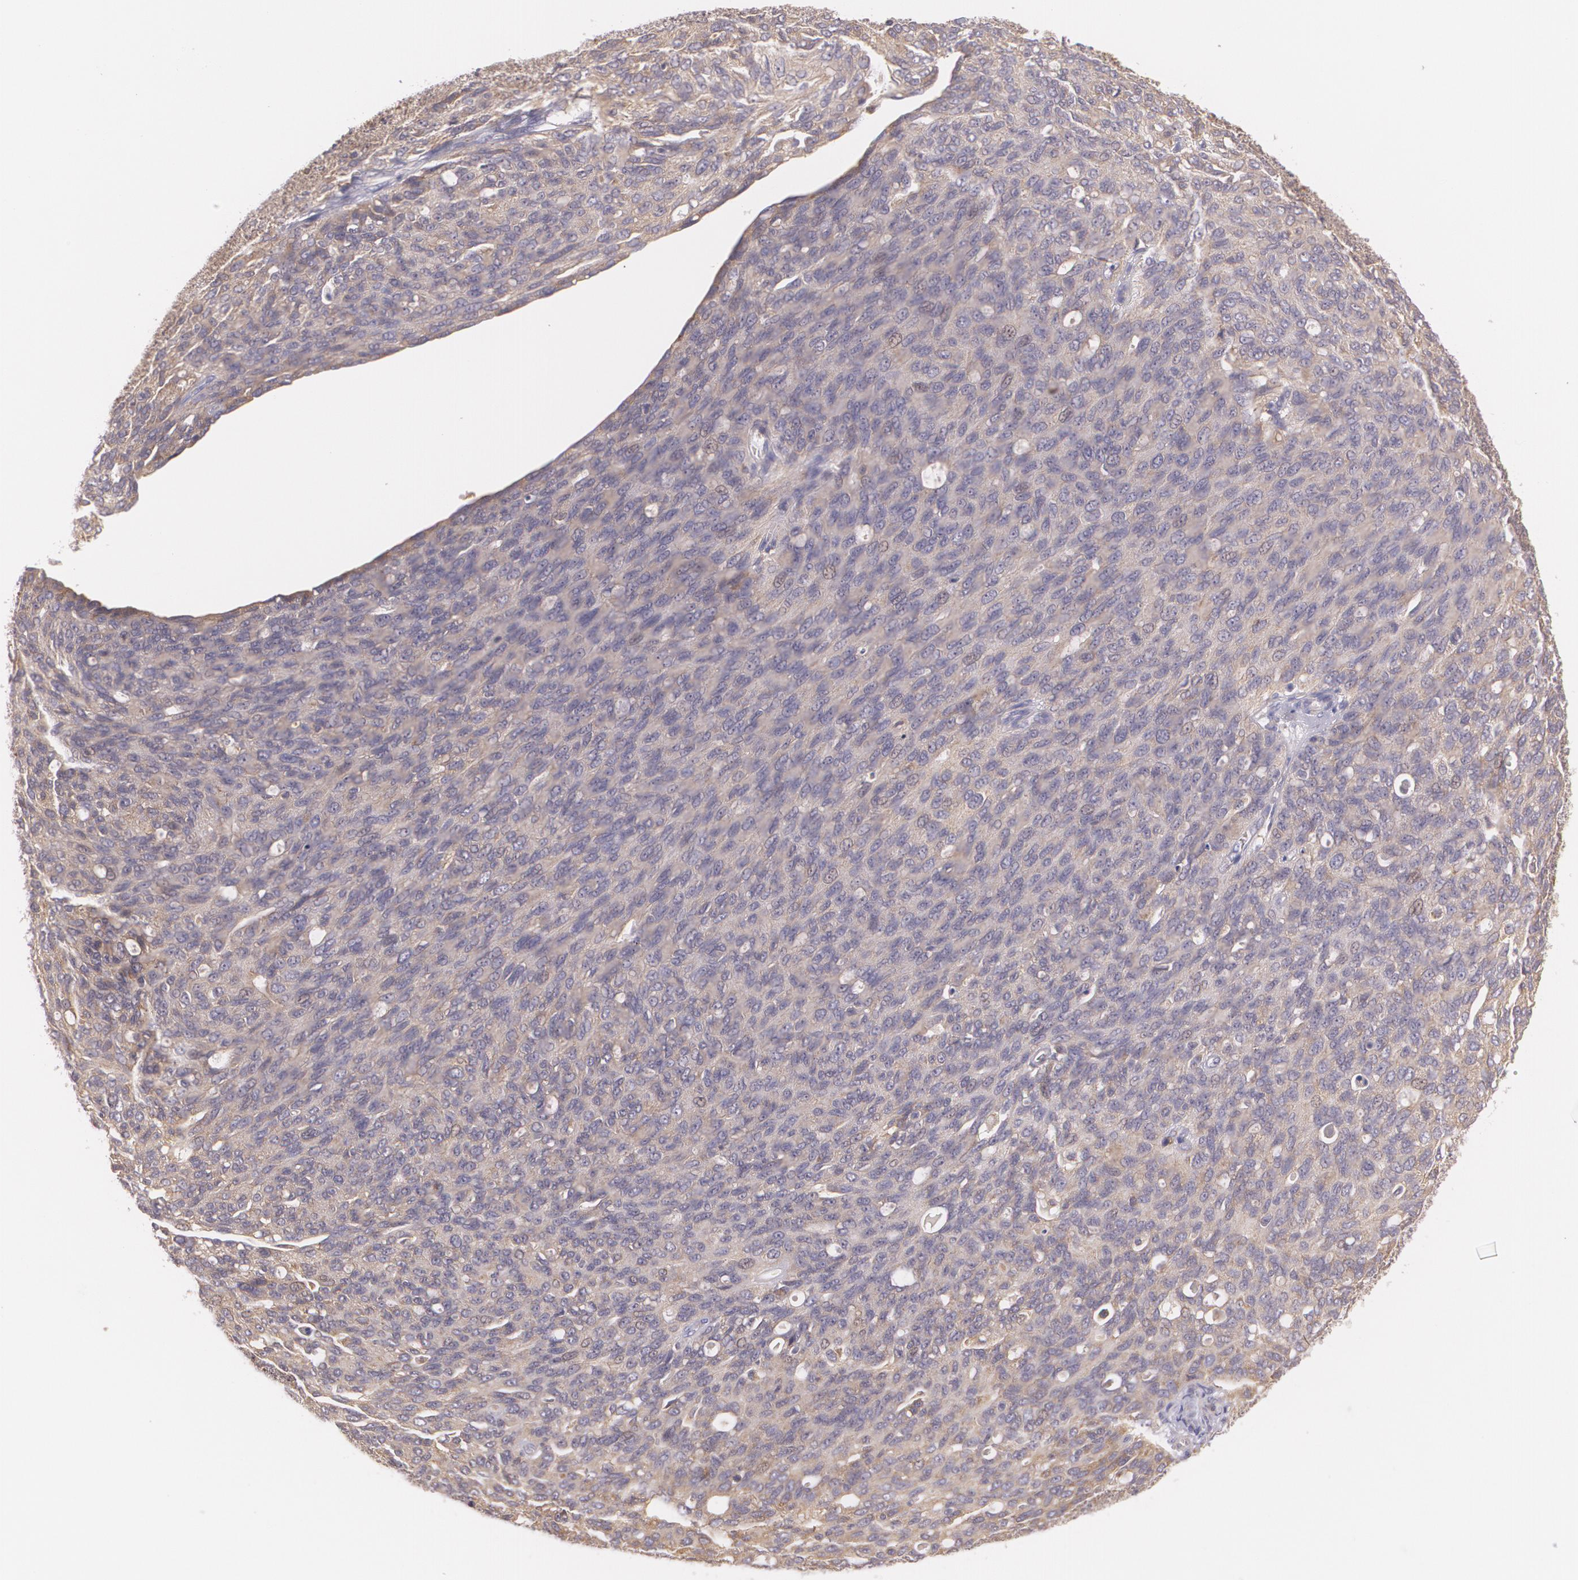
{"staining": {"intensity": "weak", "quantity": ">75%", "location": "cytoplasmic/membranous"}, "tissue": "ovarian cancer", "cell_type": "Tumor cells", "image_type": "cancer", "snomed": [{"axis": "morphology", "description": "Carcinoma, endometroid"}, {"axis": "topography", "description": "Ovary"}], "caption": "This histopathology image shows ovarian endometroid carcinoma stained with IHC to label a protein in brown. The cytoplasmic/membranous of tumor cells show weak positivity for the protein. Nuclei are counter-stained blue.", "gene": "CCL17", "patient": {"sex": "female", "age": 60}}